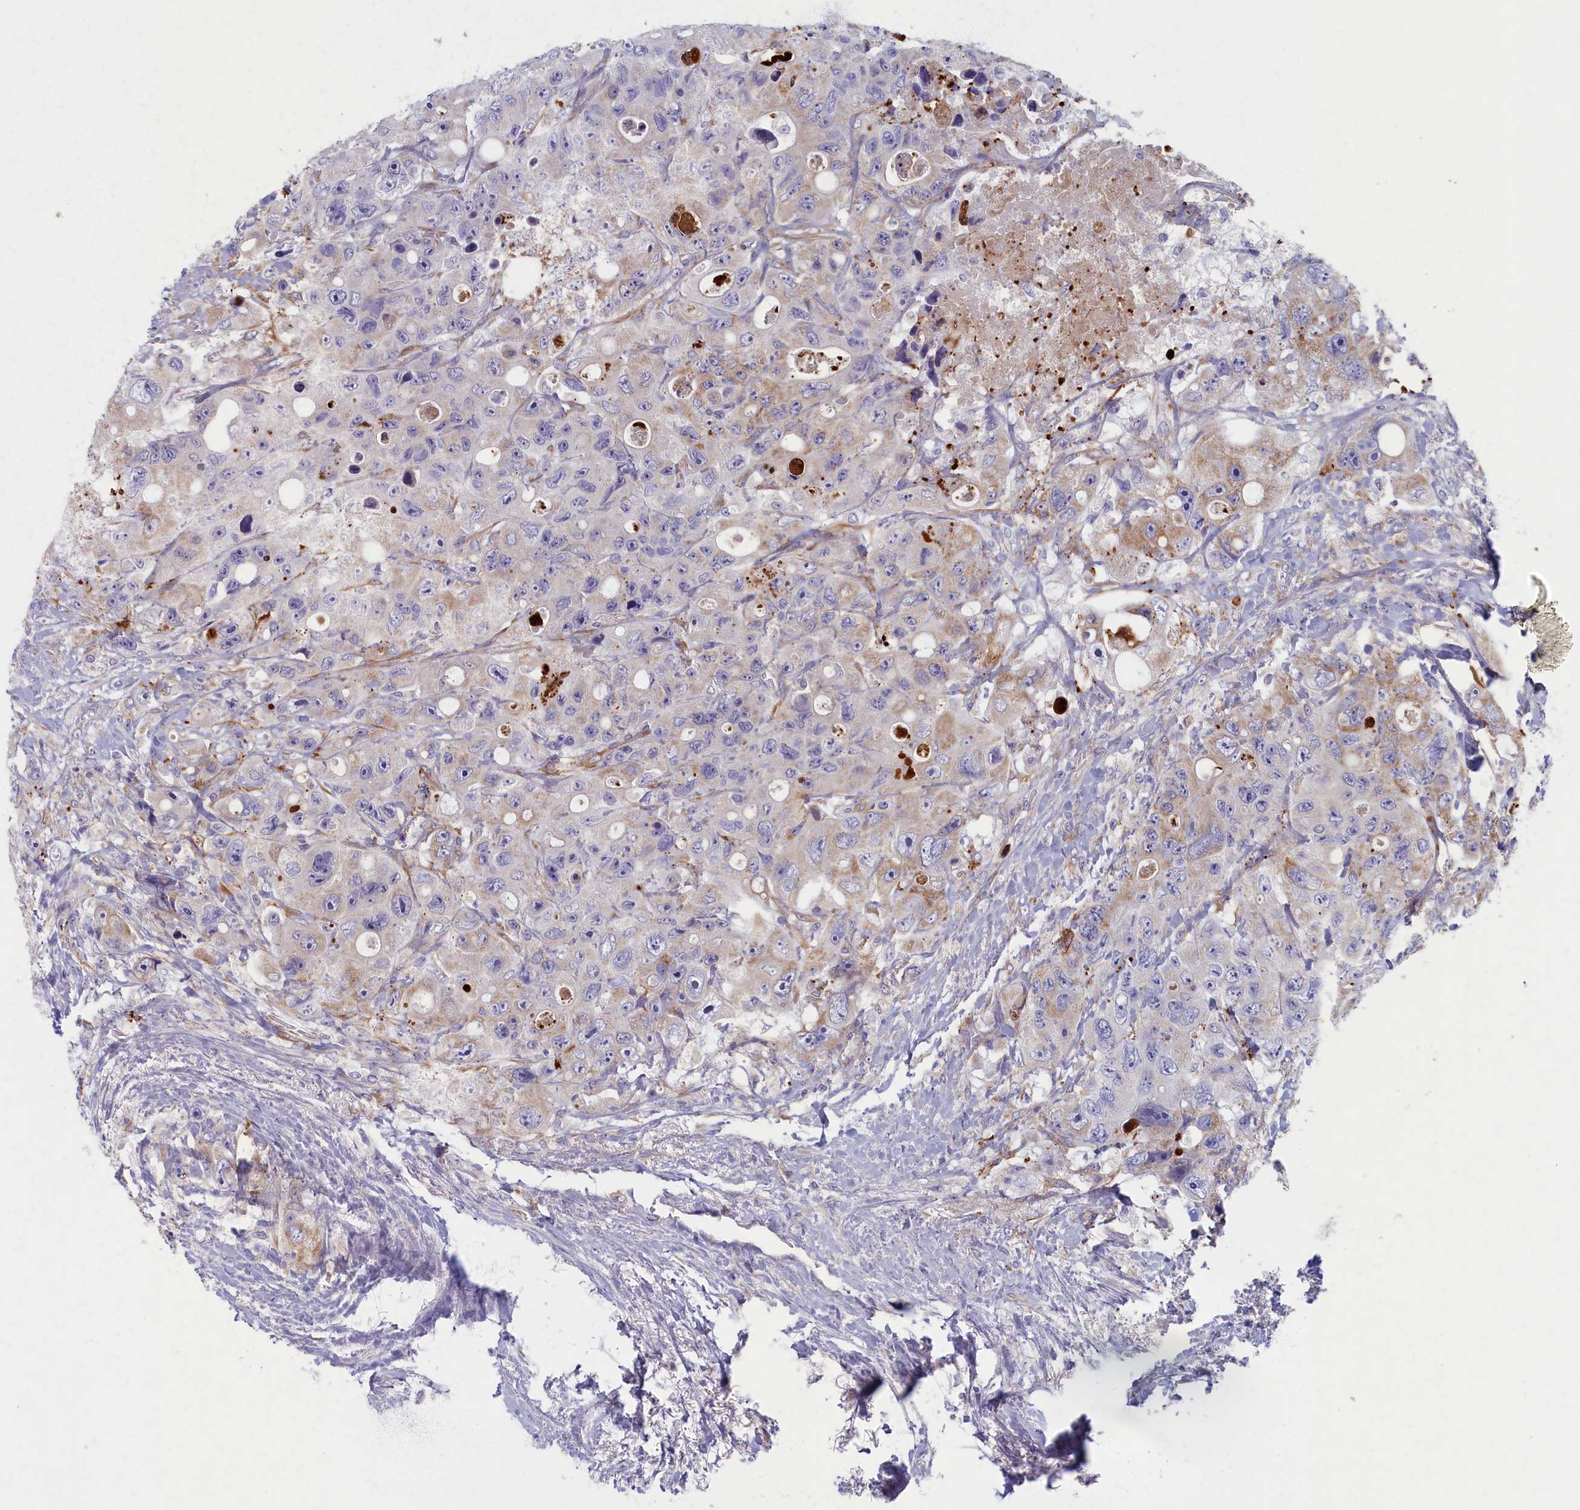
{"staining": {"intensity": "weak", "quantity": "25%-75%", "location": "cytoplasmic/membranous"}, "tissue": "colorectal cancer", "cell_type": "Tumor cells", "image_type": "cancer", "snomed": [{"axis": "morphology", "description": "Adenocarcinoma, NOS"}, {"axis": "topography", "description": "Colon"}], "caption": "This photomicrograph demonstrates colorectal cancer (adenocarcinoma) stained with immunohistochemistry (IHC) to label a protein in brown. The cytoplasmic/membranous of tumor cells show weak positivity for the protein. Nuclei are counter-stained blue.", "gene": "MRPS25", "patient": {"sex": "female", "age": 46}}